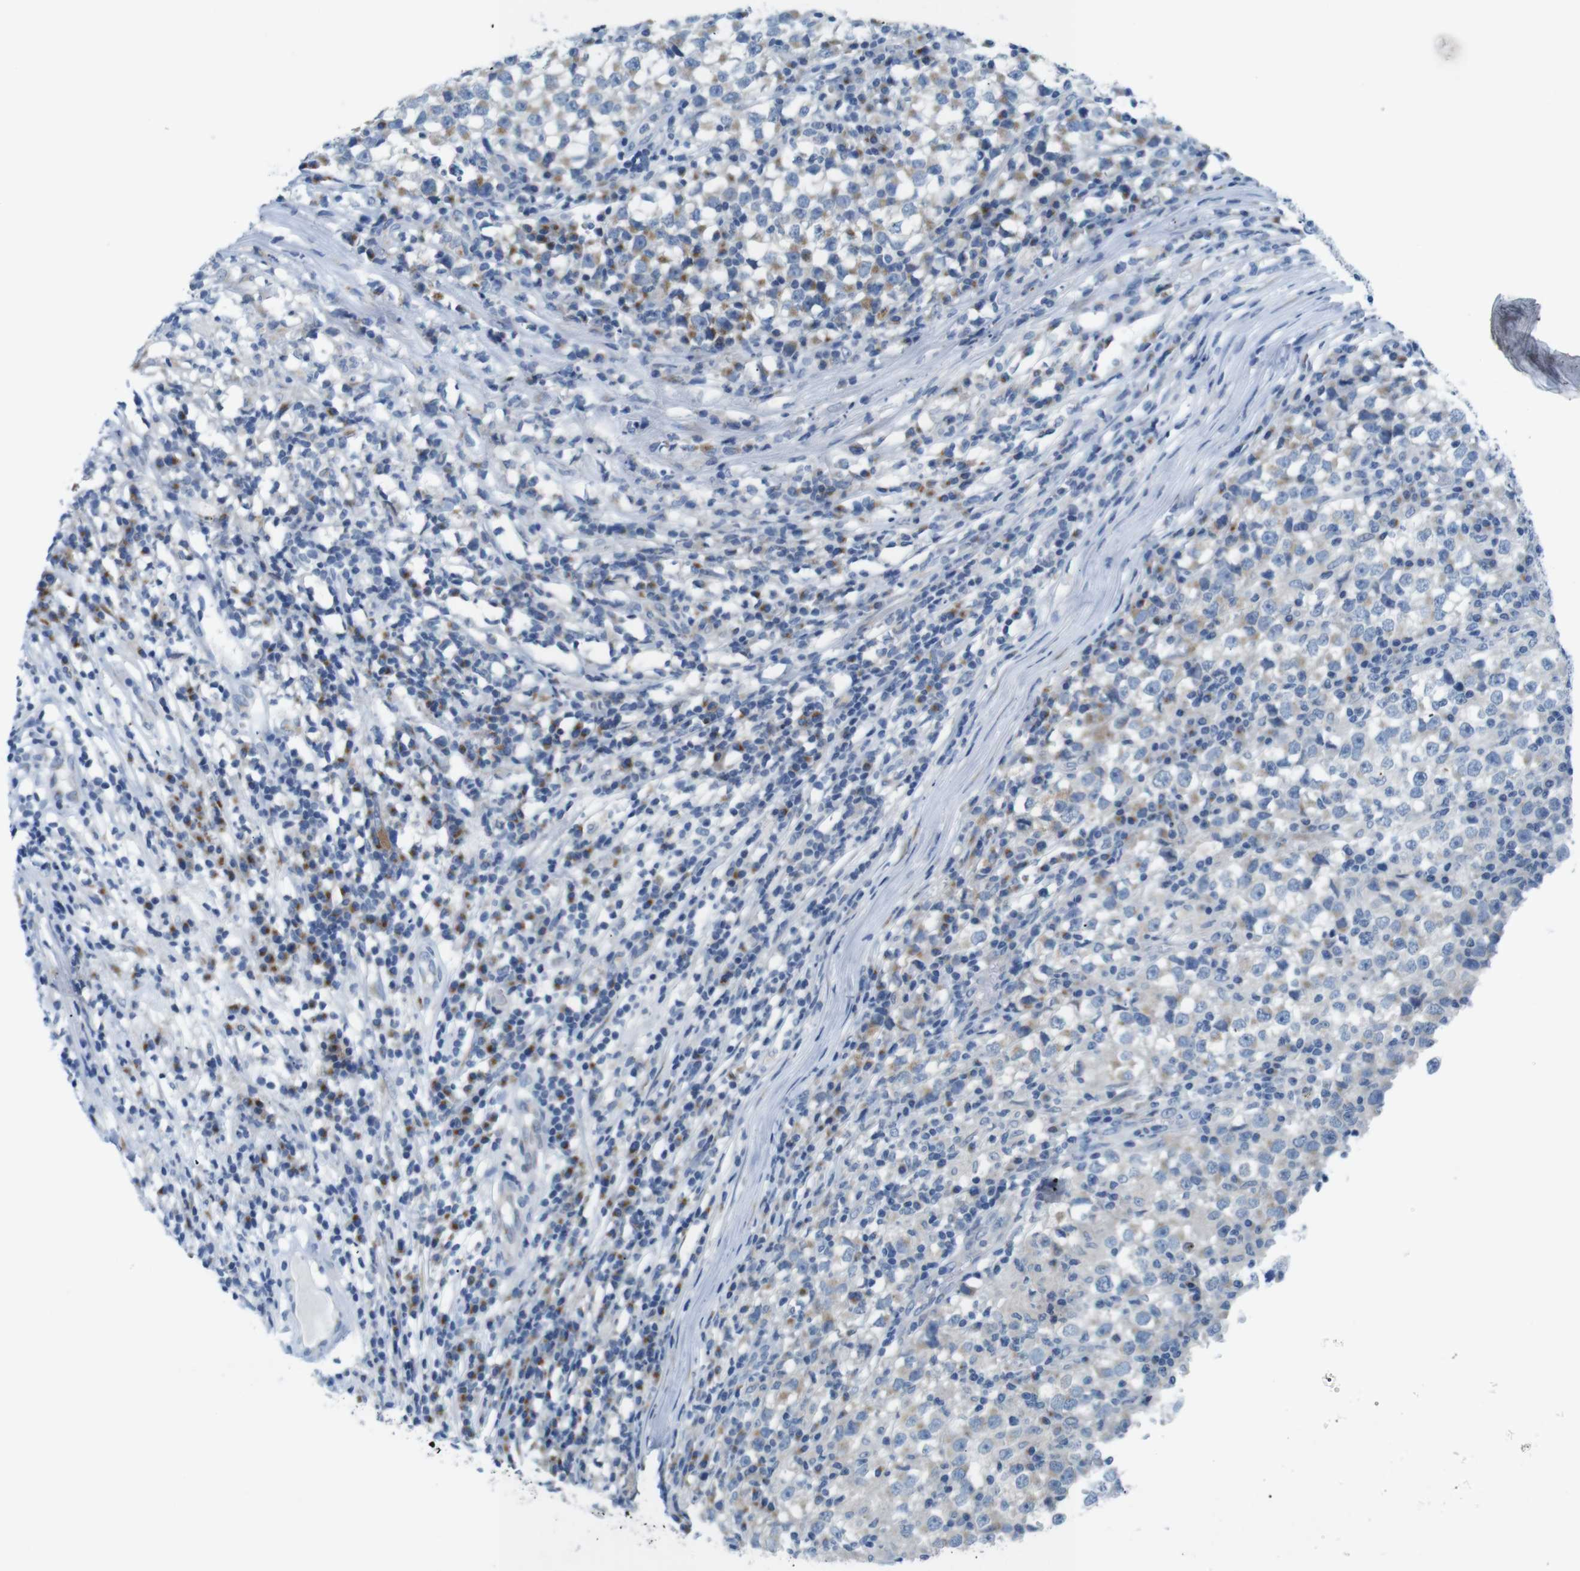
{"staining": {"intensity": "moderate", "quantity": "25%-75%", "location": "cytoplasmic/membranous"}, "tissue": "testis cancer", "cell_type": "Tumor cells", "image_type": "cancer", "snomed": [{"axis": "morphology", "description": "Seminoma, NOS"}, {"axis": "topography", "description": "Testis"}], "caption": "Protein staining reveals moderate cytoplasmic/membranous positivity in about 25%-75% of tumor cells in testis cancer.", "gene": "GOLGA2", "patient": {"sex": "male", "age": 65}}